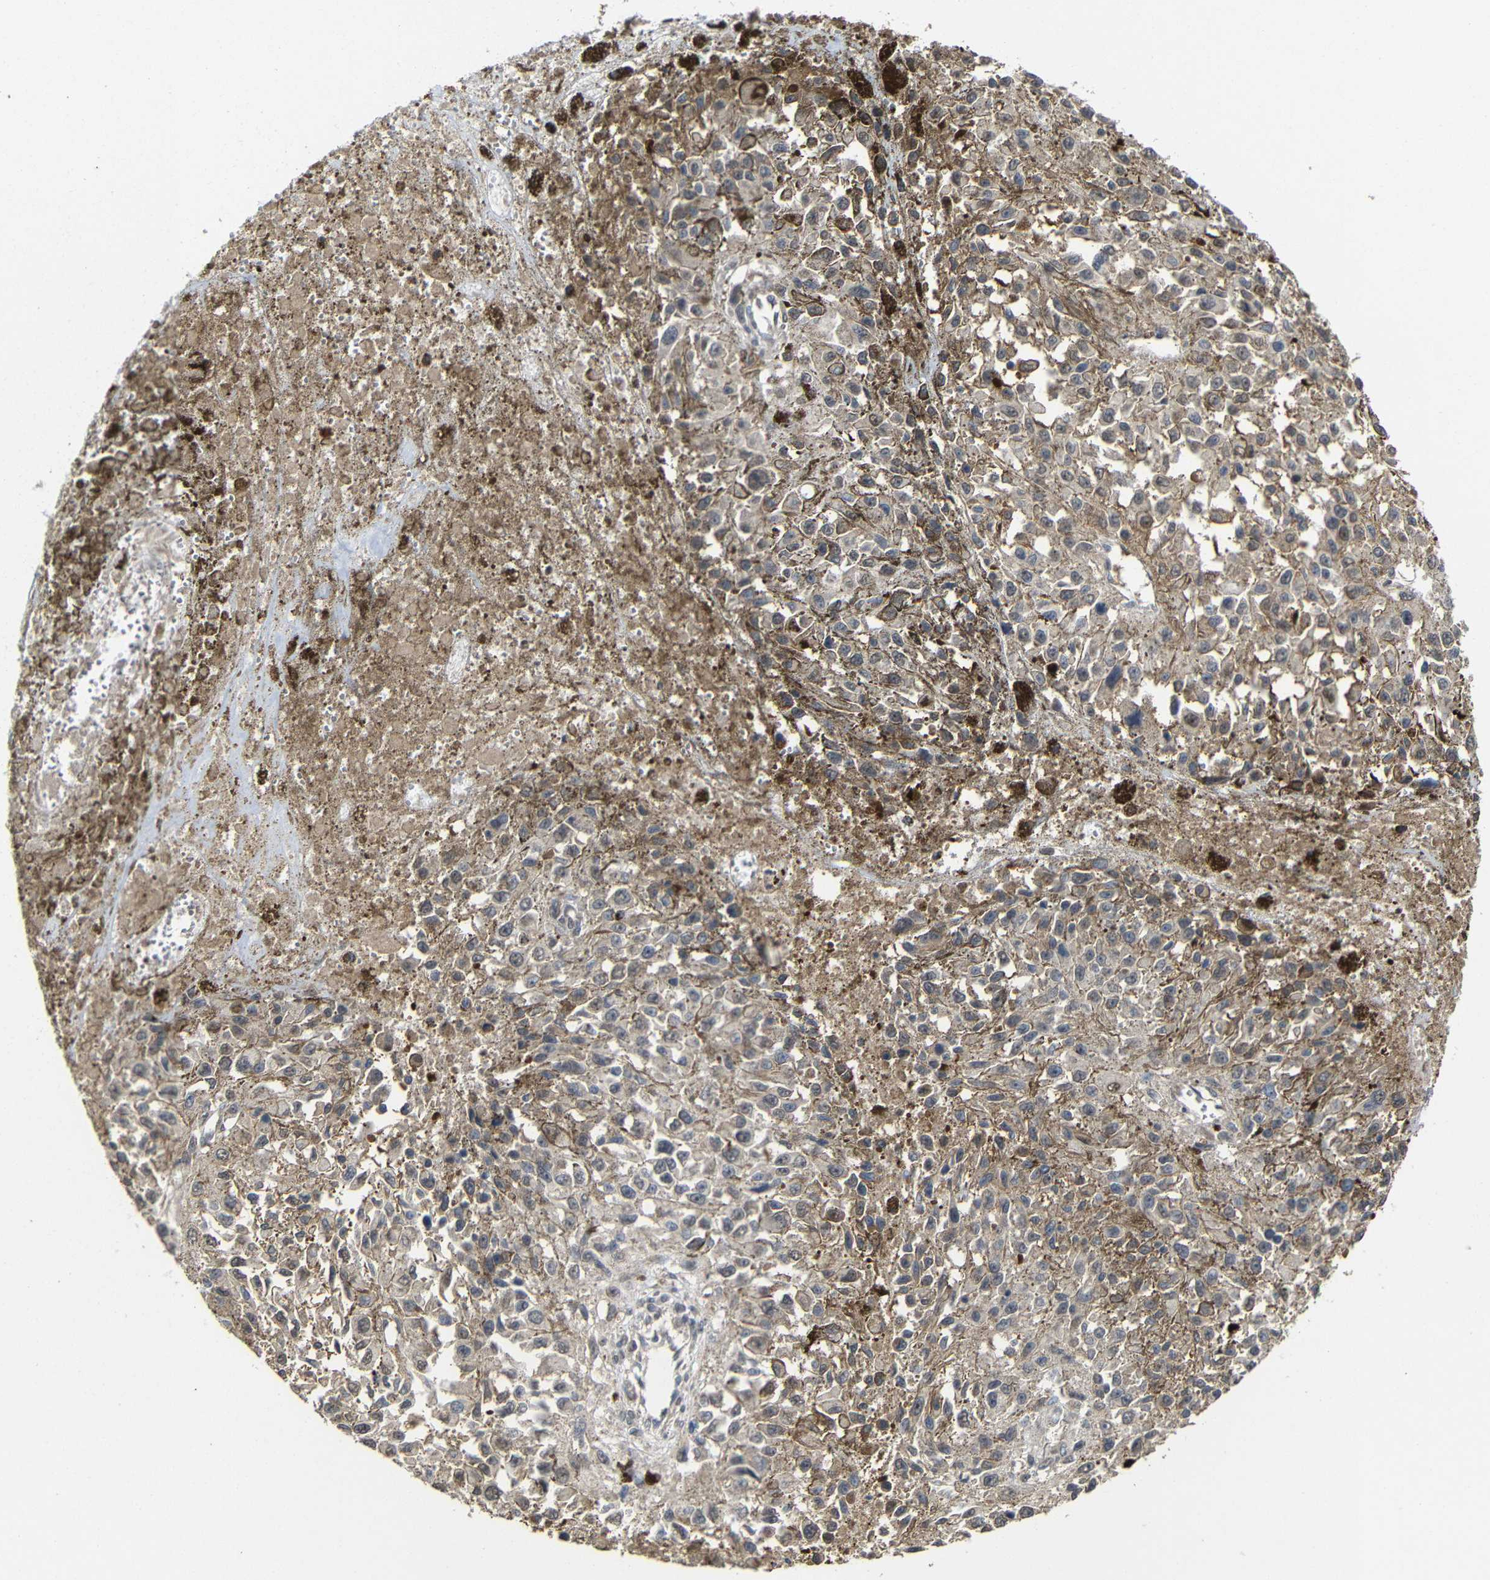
{"staining": {"intensity": "weak", "quantity": "<25%", "location": "cytoplasmic/membranous"}, "tissue": "melanoma", "cell_type": "Tumor cells", "image_type": "cancer", "snomed": [{"axis": "morphology", "description": "Malignant melanoma, Metastatic site"}, {"axis": "topography", "description": "Lymph node"}], "caption": "This is an IHC histopathology image of melanoma. There is no staining in tumor cells.", "gene": "ATG12", "patient": {"sex": "male", "age": 59}}